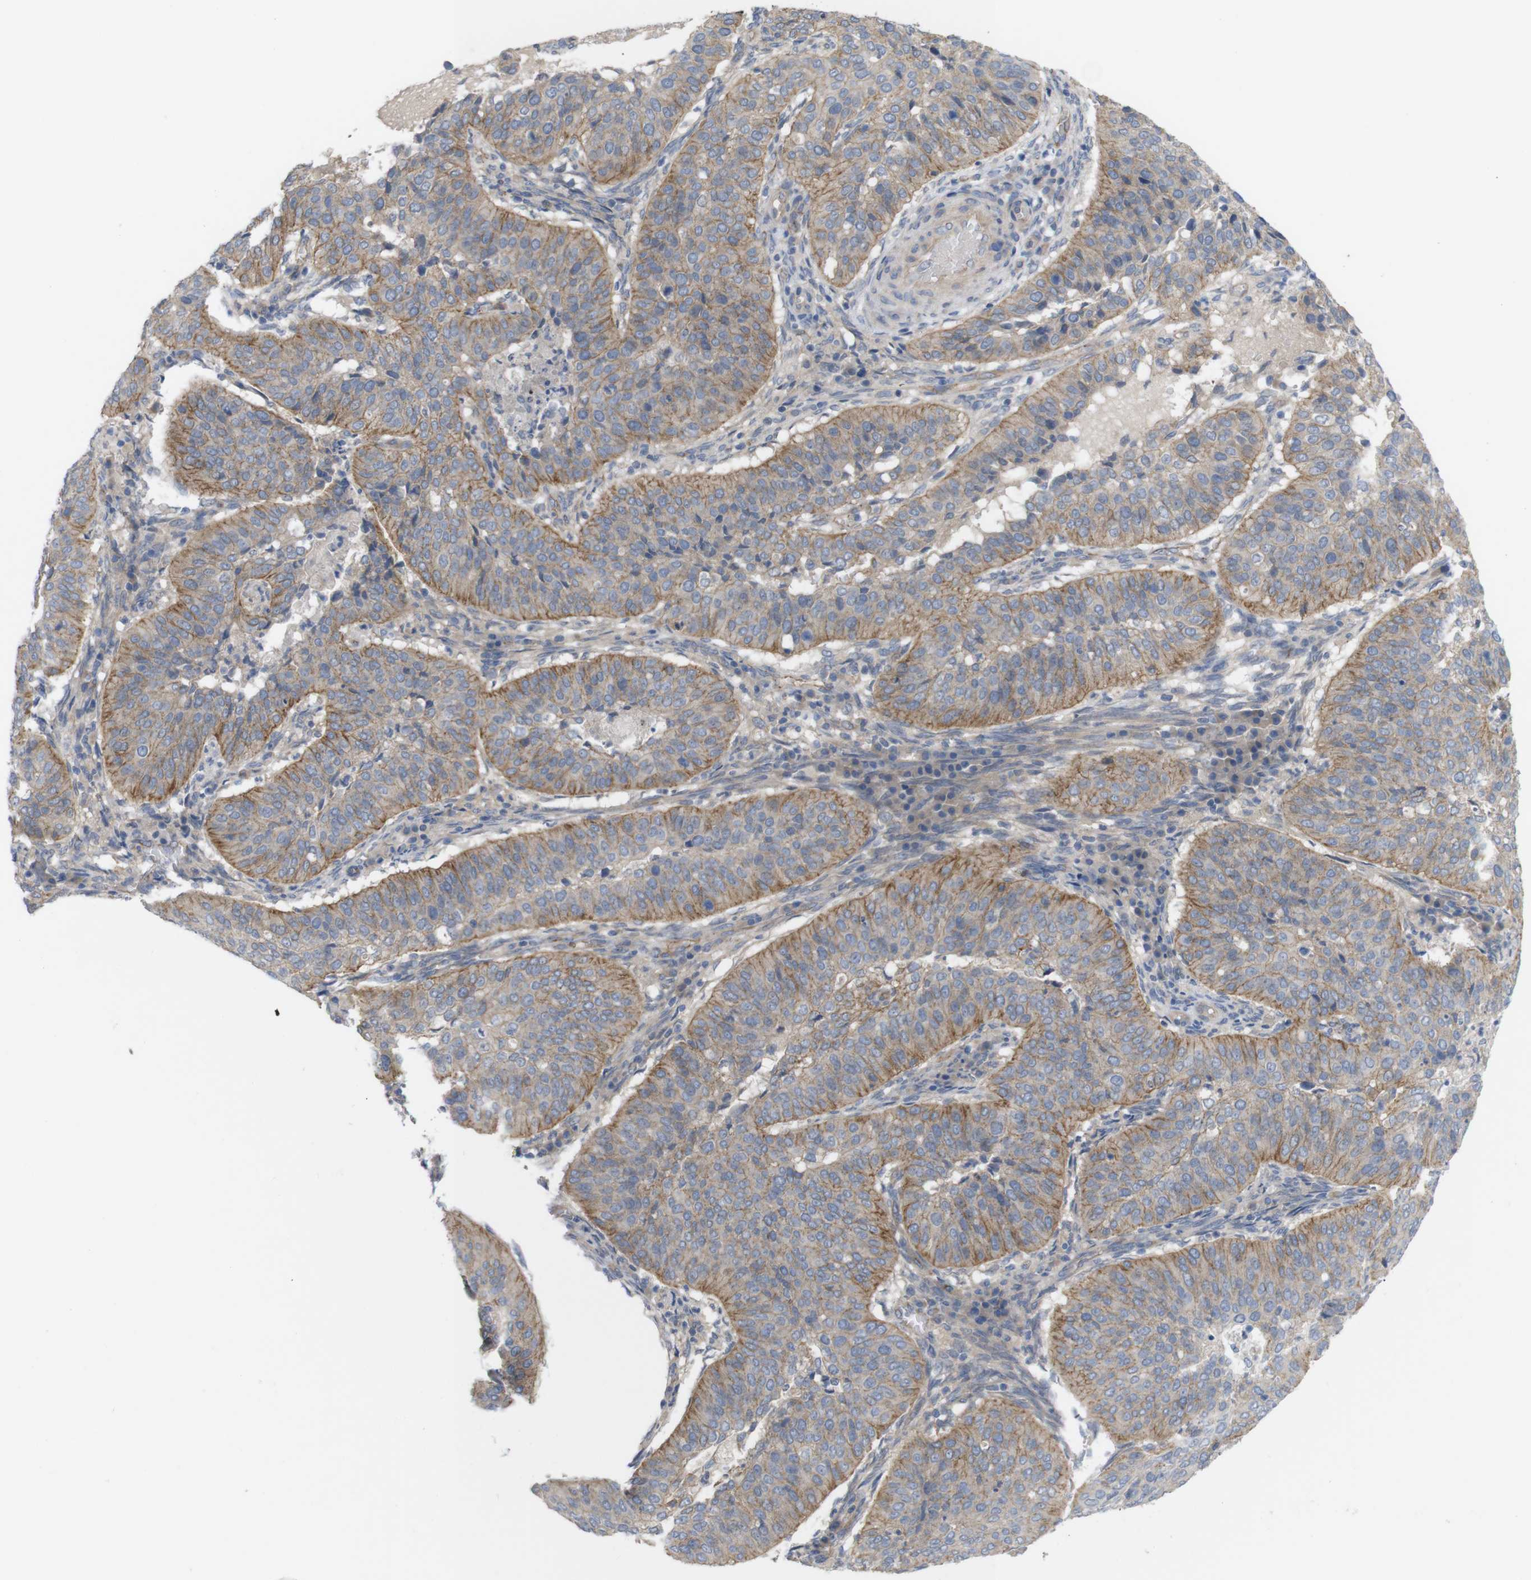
{"staining": {"intensity": "moderate", "quantity": "25%-75%", "location": "cytoplasmic/membranous"}, "tissue": "cervical cancer", "cell_type": "Tumor cells", "image_type": "cancer", "snomed": [{"axis": "morphology", "description": "Normal tissue, NOS"}, {"axis": "morphology", "description": "Squamous cell carcinoma, NOS"}, {"axis": "topography", "description": "Cervix"}], "caption": "Cervical squamous cell carcinoma stained with a brown dye reveals moderate cytoplasmic/membranous positive expression in about 25%-75% of tumor cells.", "gene": "KIDINS220", "patient": {"sex": "female", "age": 39}}